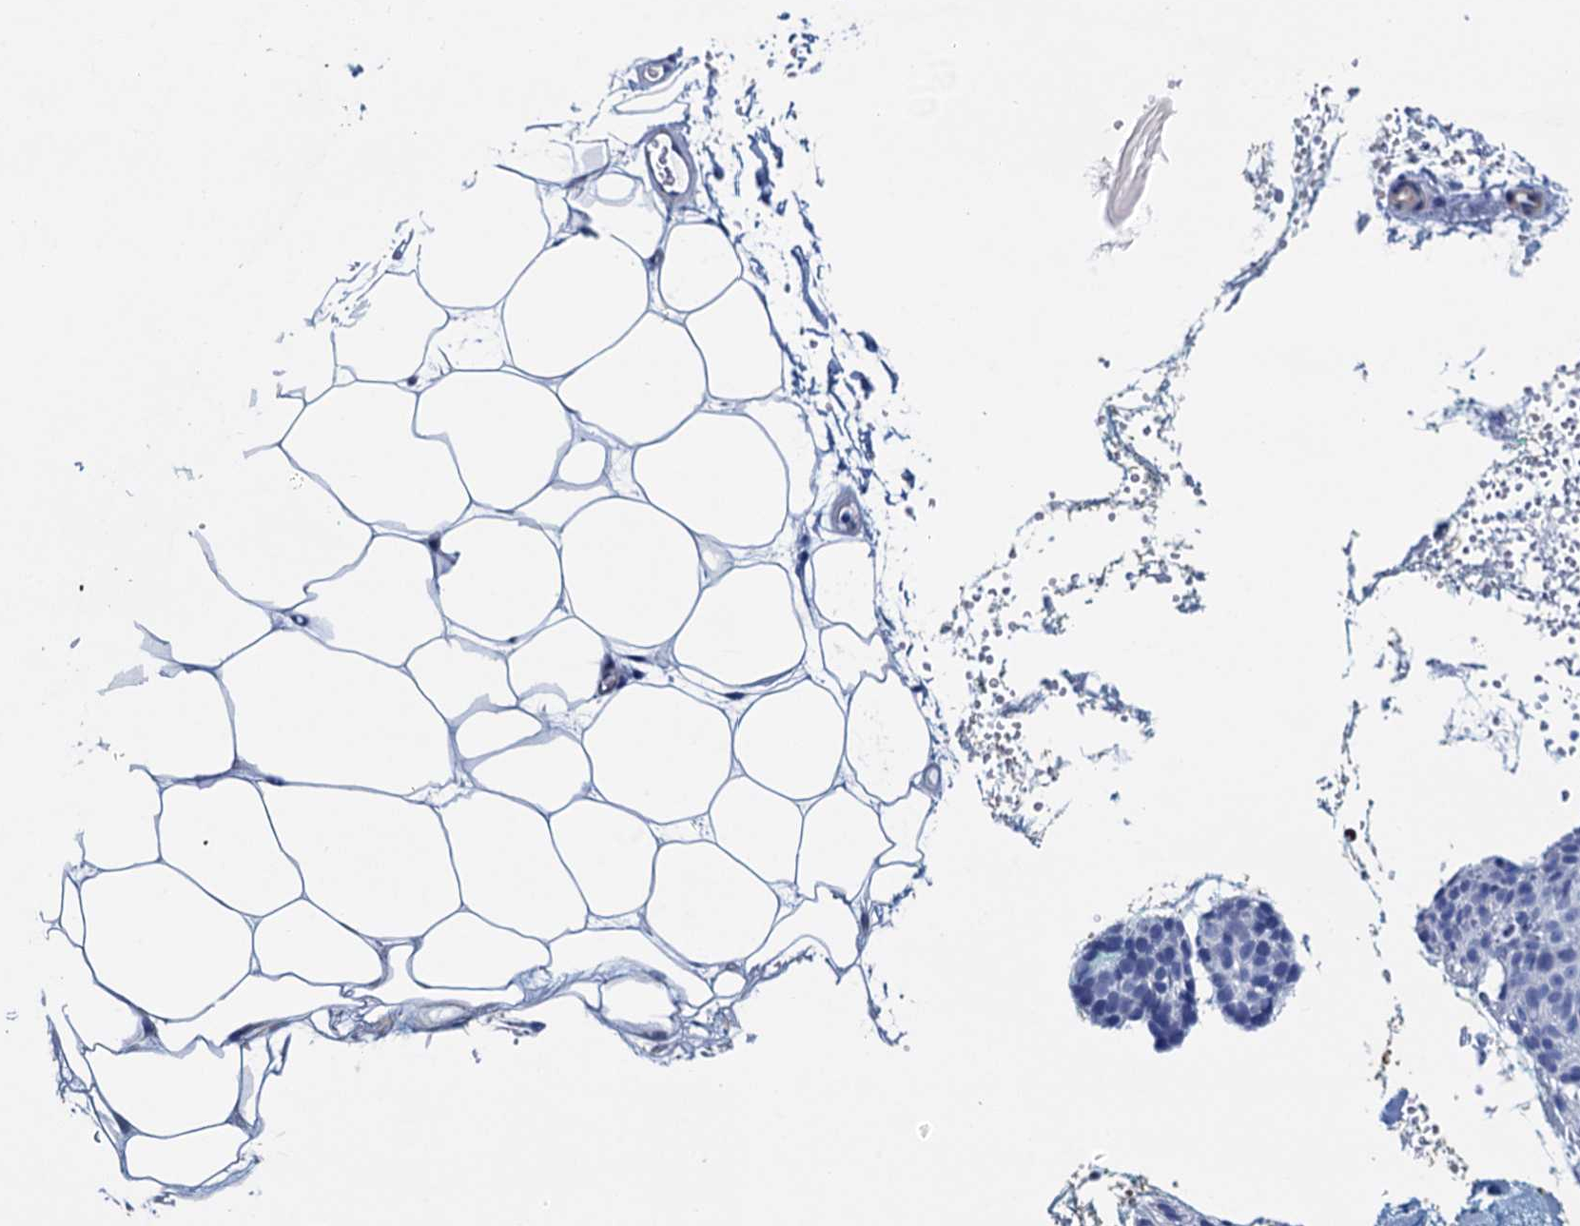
{"staining": {"intensity": "negative", "quantity": "none", "location": "none"}, "tissue": "skin cancer", "cell_type": "Tumor cells", "image_type": "cancer", "snomed": [{"axis": "morphology", "description": "Normal tissue, NOS"}, {"axis": "morphology", "description": "Basal cell carcinoma"}, {"axis": "topography", "description": "Skin"}], "caption": "Basal cell carcinoma (skin) was stained to show a protein in brown. There is no significant positivity in tumor cells. The staining is performed using DAB brown chromogen with nuclei counter-stained in using hematoxylin.", "gene": "RHCG", "patient": {"sex": "male", "age": 66}}